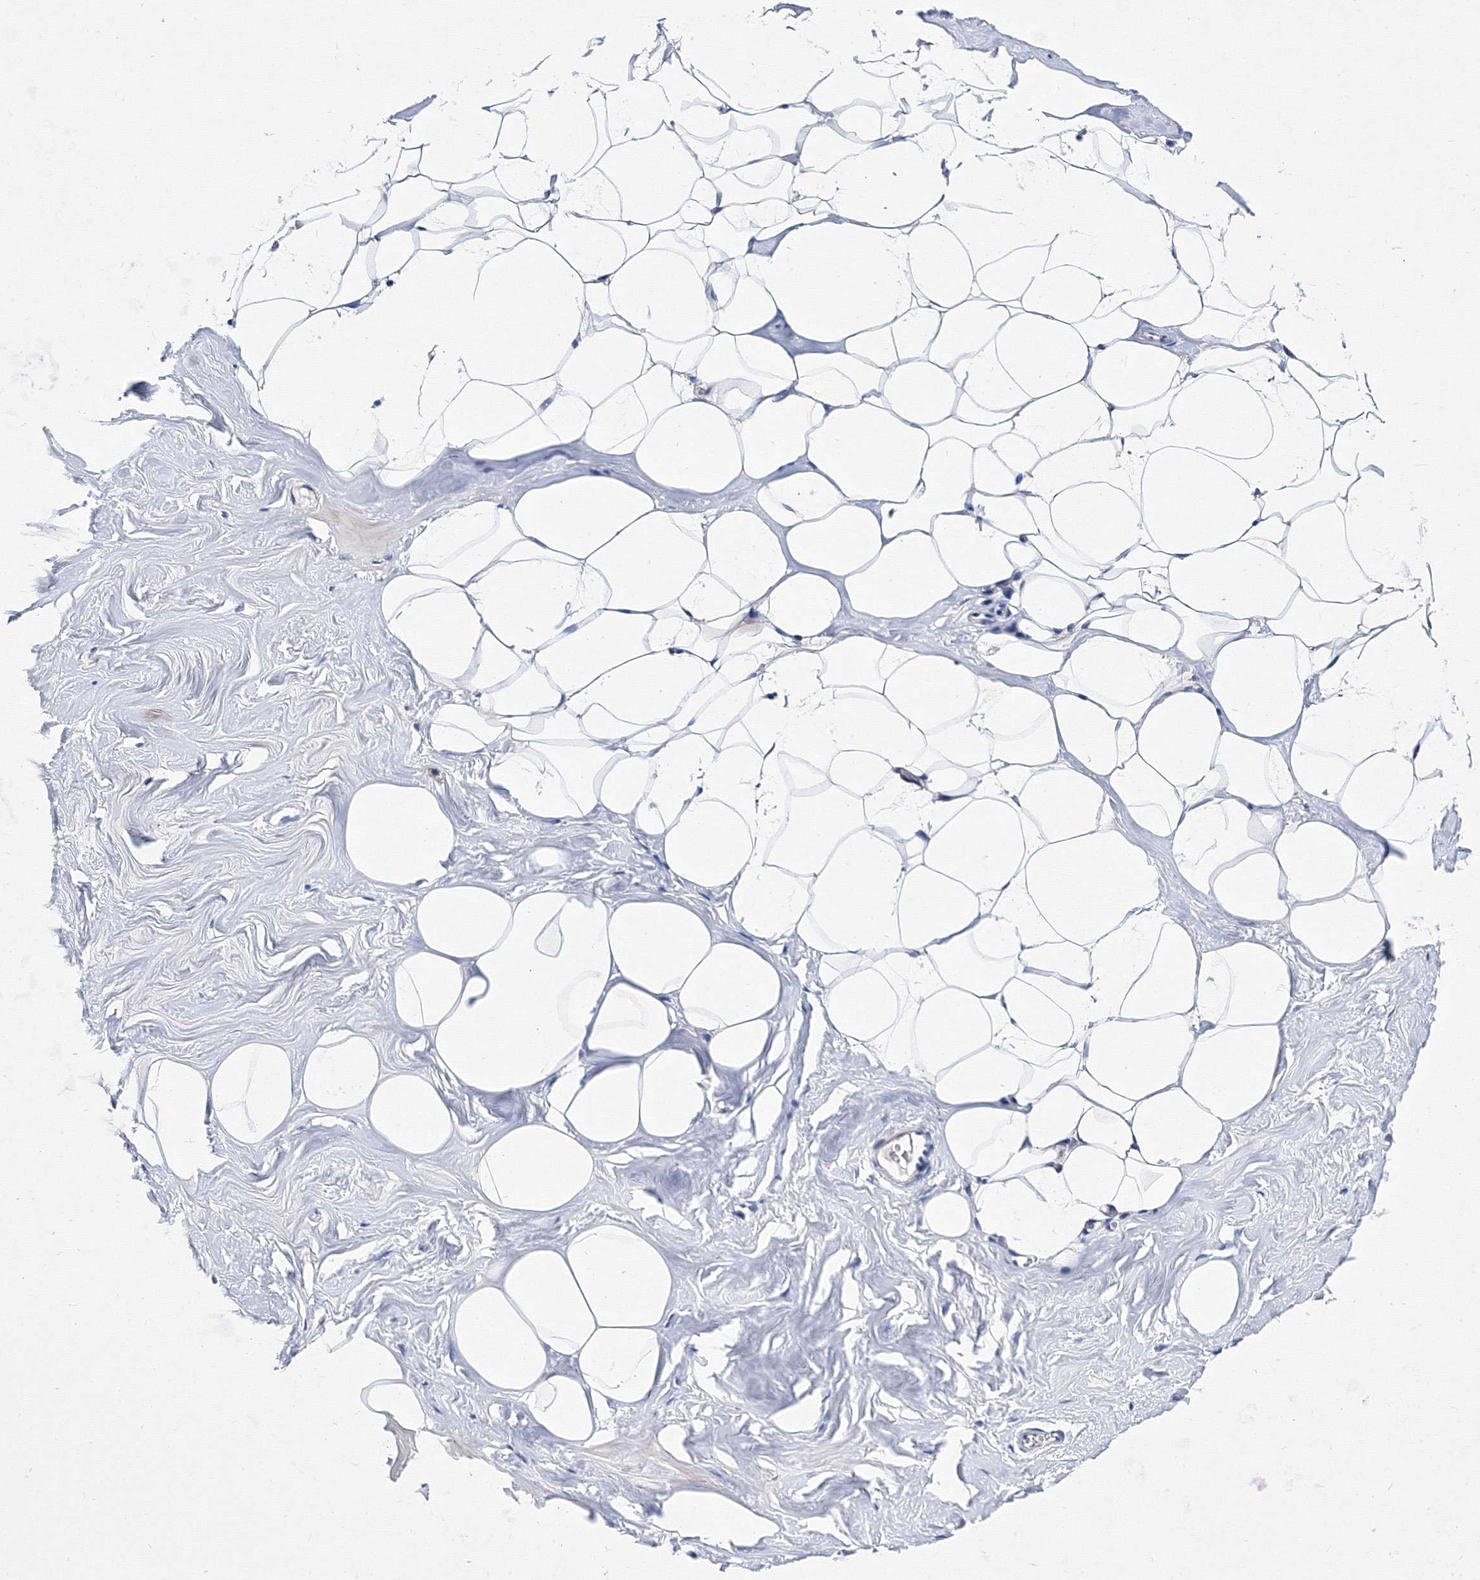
{"staining": {"intensity": "negative", "quantity": "none", "location": "none"}, "tissue": "adipose tissue", "cell_type": "Adipocytes", "image_type": "normal", "snomed": [{"axis": "morphology", "description": "Normal tissue, NOS"}, {"axis": "morphology", "description": "Fibrosis, NOS"}, {"axis": "topography", "description": "Breast"}, {"axis": "topography", "description": "Adipose tissue"}], "caption": "Adipose tissue was stained to show a protein in brown. There is no significant positivity in adipocytes. Nuclei are stained in blue.", "gene": "TRPM2", "patient": {"sex": "female", "age": 39}}